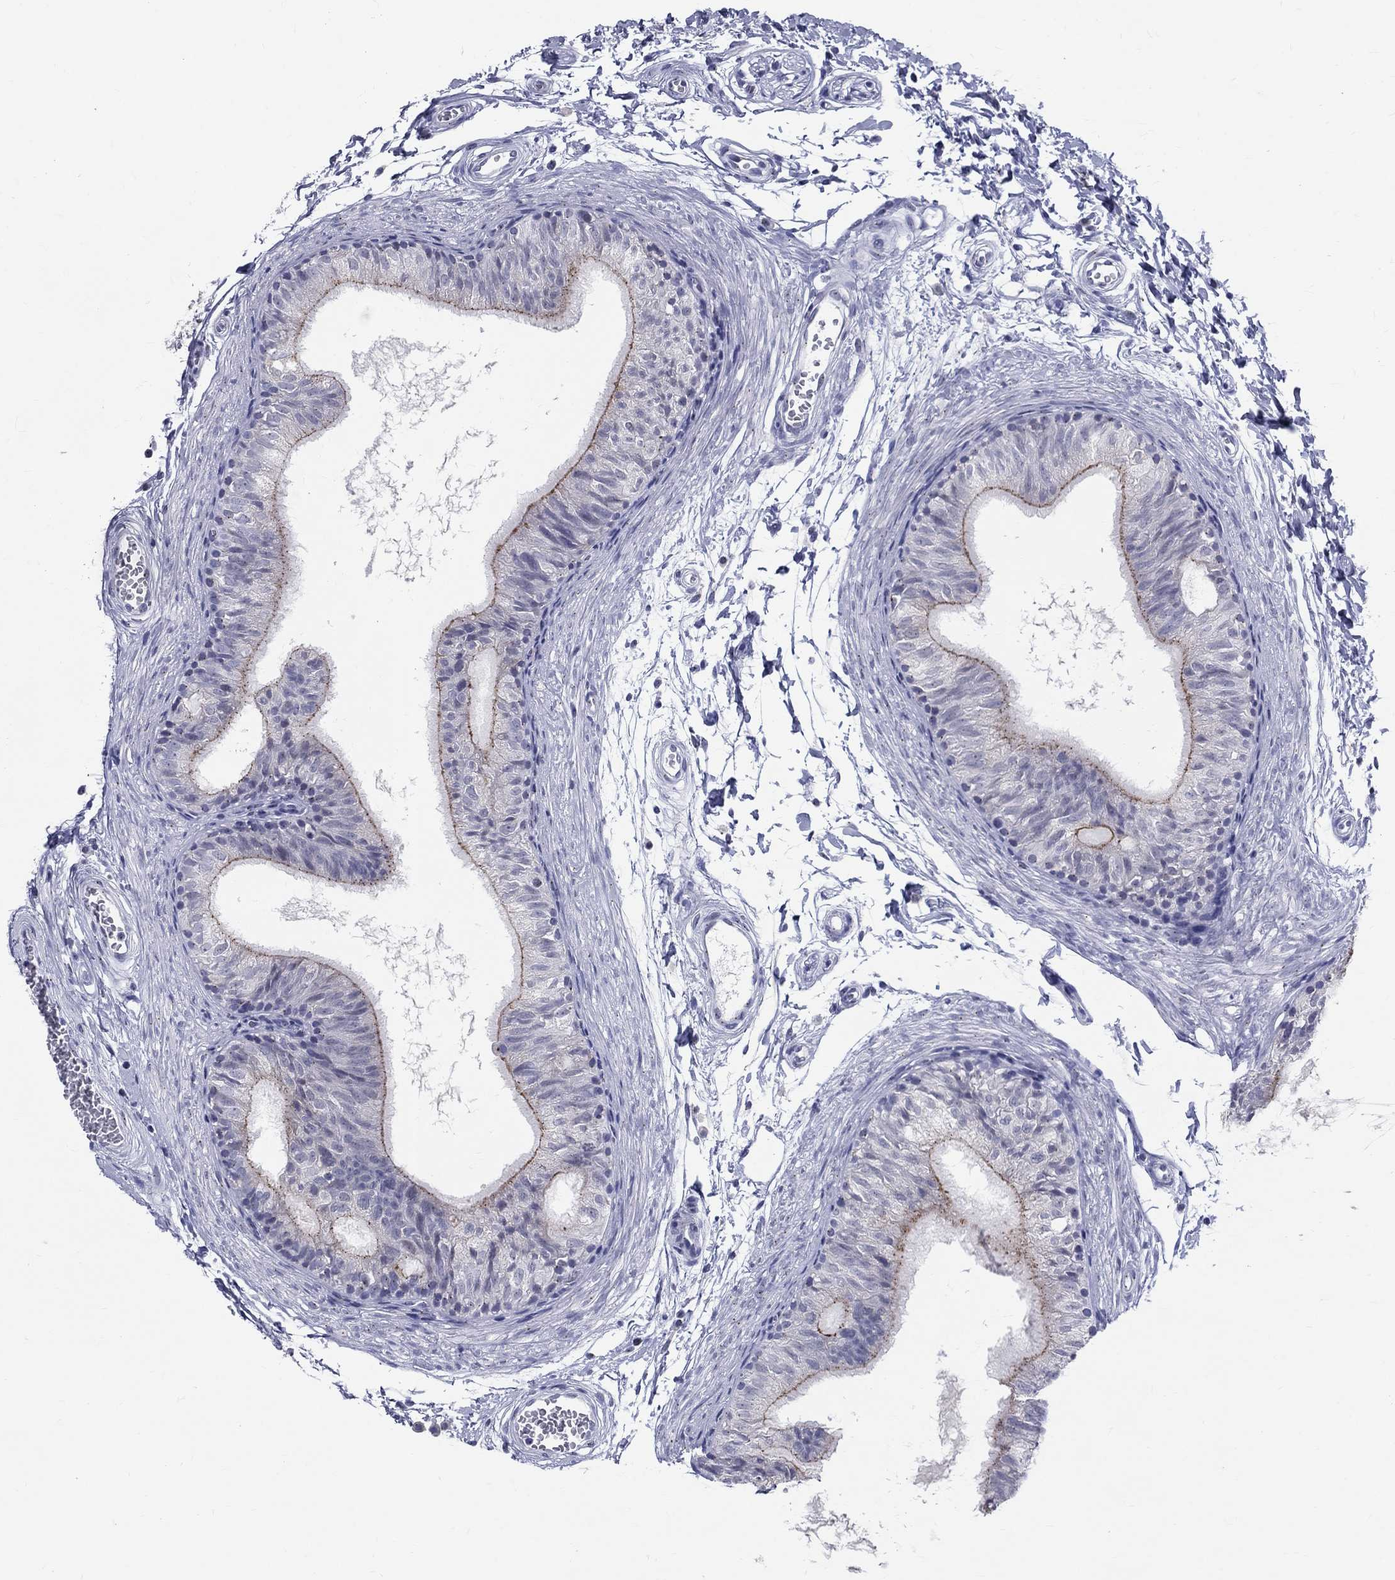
{"staining": {"intensity": "moderate", "quantity": "25%-75%", "location": "cytoplasmic/membranous"}, "tissue": "epididymis", "cell_type": "Glandular cells", "image_type": "normal", "snomed": [{"axis": "morphology", "description": "Normal tissue, NOS"}, {"axis": "topography", "description": "Epididymis"}], "caption": "Immunohistochemical staining of unremarkable human epididymis reveals medium levels of moderate cytoplasmic/membranous positivity in approximately 25%-75% of glandular cells. Using DAB (3,3'-diaminobenzidine) (brown) and hematoxylin (blue) stains, captured at high magnification using brightfield microscopy.", "gene": "CEP43", "patient": {"sex": "male", "age": 22}}